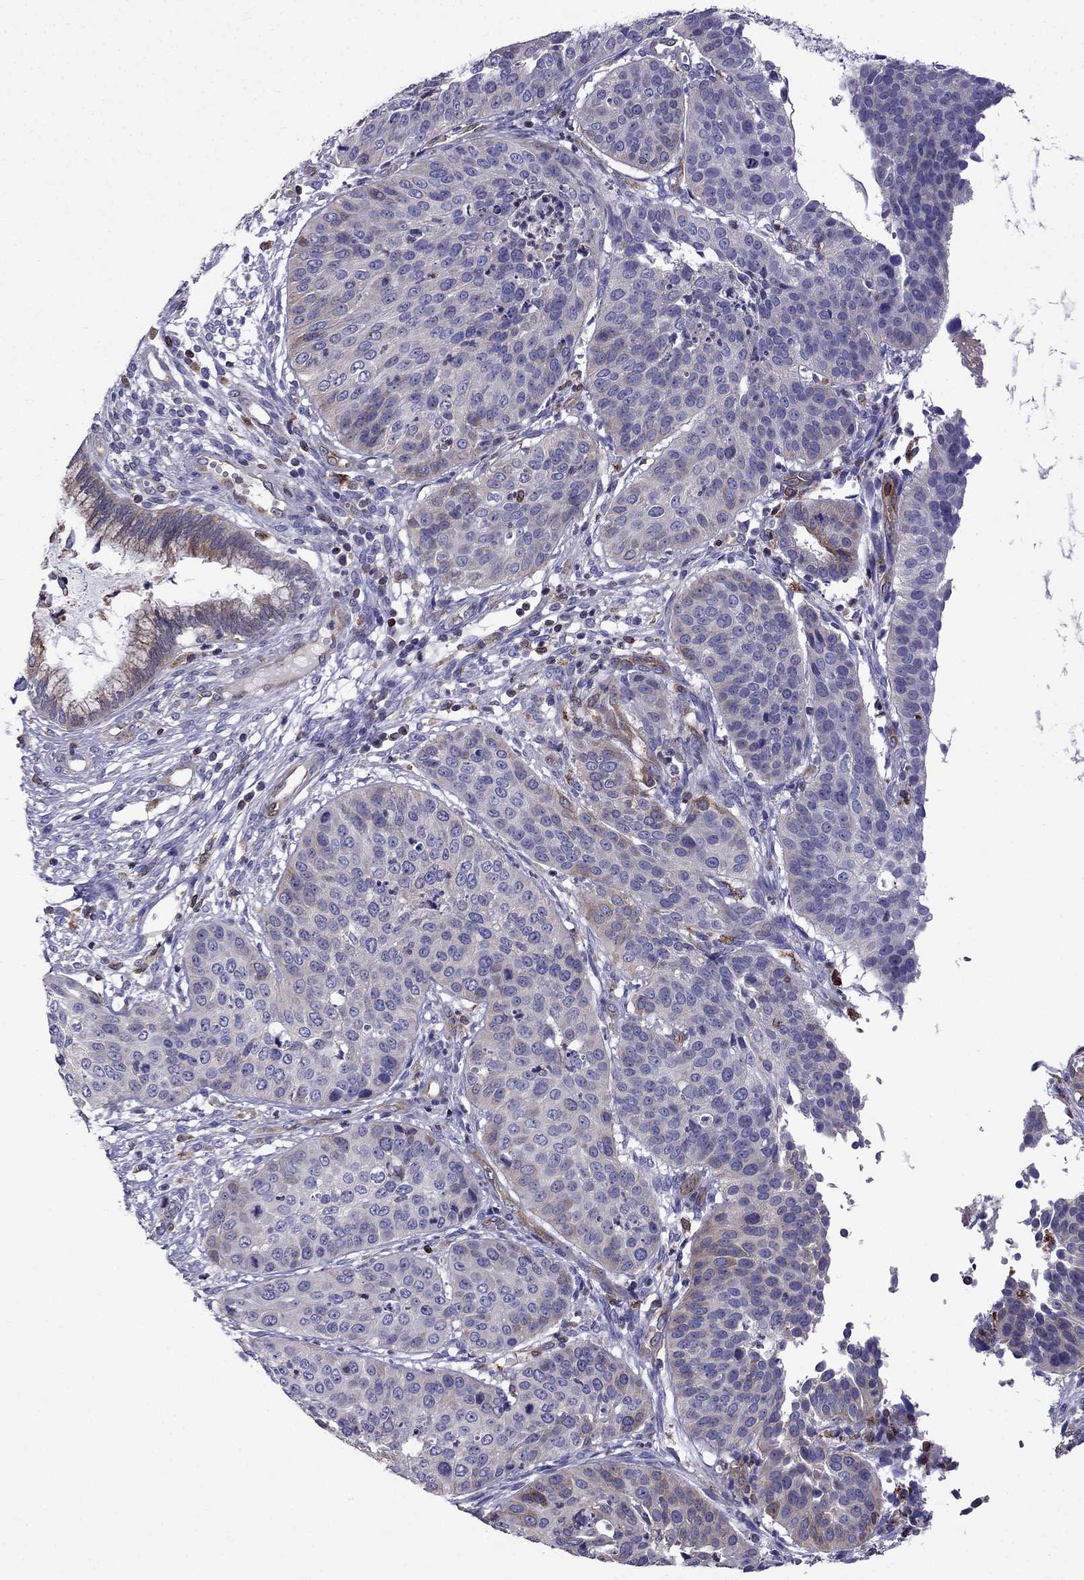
{"staining": {"intensity": "negative", "quantity": "none", "location": "none"}, "tissue": "cervical cancer", "cell_type": "Tumor cells", "image_type": "cancer", "snomed": [{"axis": "morphology", "description": "Normal tissue, NOS"}, {"axis": "morphology", "description": "Squamous cell carcinoma, NOS"}, {"axis": "topography", "description": "Cervix"}], "caption": "Tumor cells show no significant protein staining in cervical cancer (squamous cell carcinoma).", "gene": "GNAL", "patient": {"sex": "female", "age": 39}}